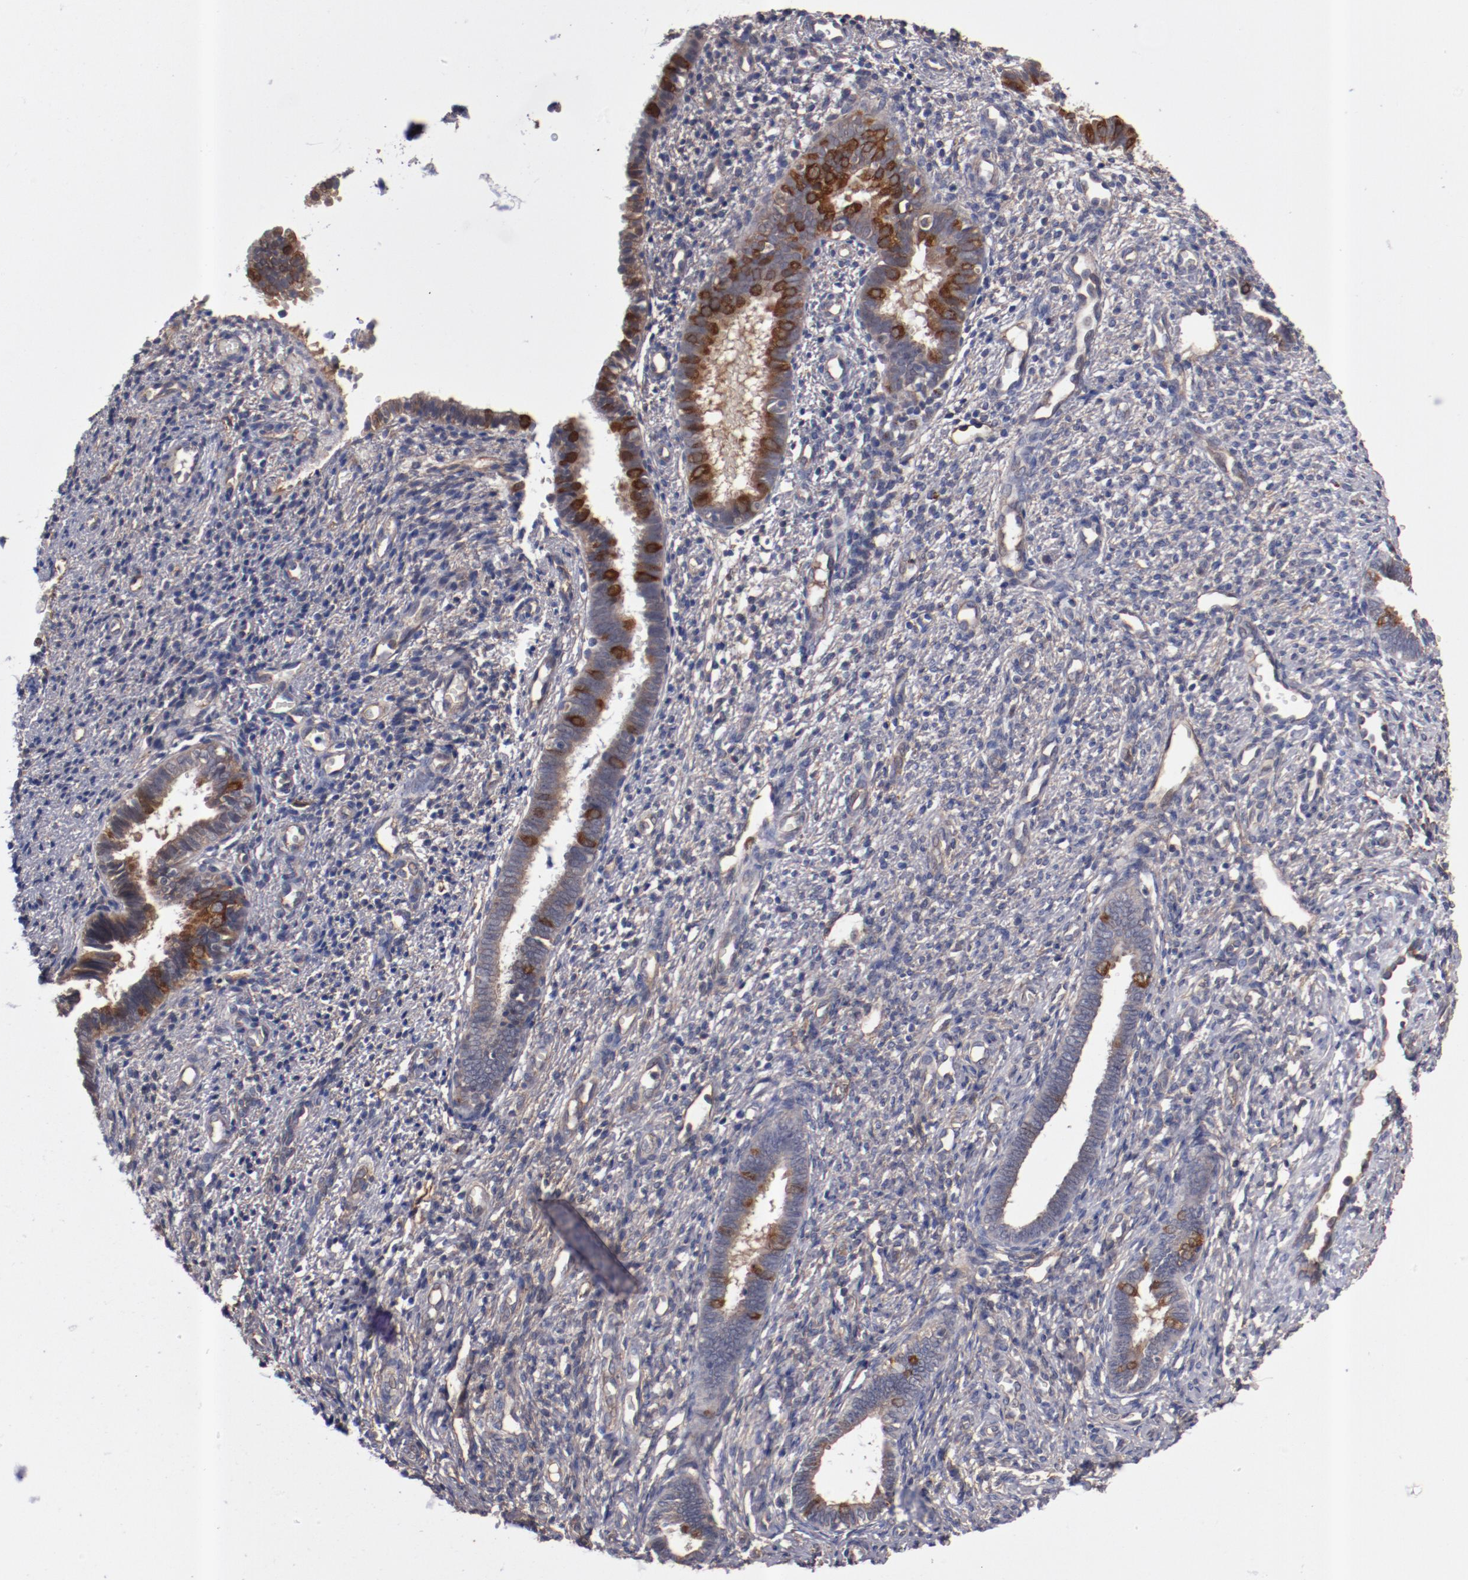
{"staining": {"intensity": "weak", "quantity": "<25%", "location": "cytoplasmic/membranous"}, "tissue": "endometrium", "cell_type": "Cells in endometrial stroma", "image_type": "normal", "snomed": [{"axis": "morphology", "description": "Normal tissue, NOS"}, {"axis": "topography", "description": "Endometrium"}], "caption": "This is an immunohistochemistry (IHC) micrograph of unremarkable human endometrium. There is no positivity in cells in endometrial stroma.", "gene": "DNAAF2", "patient": {"sex": "female", "age": 27}}